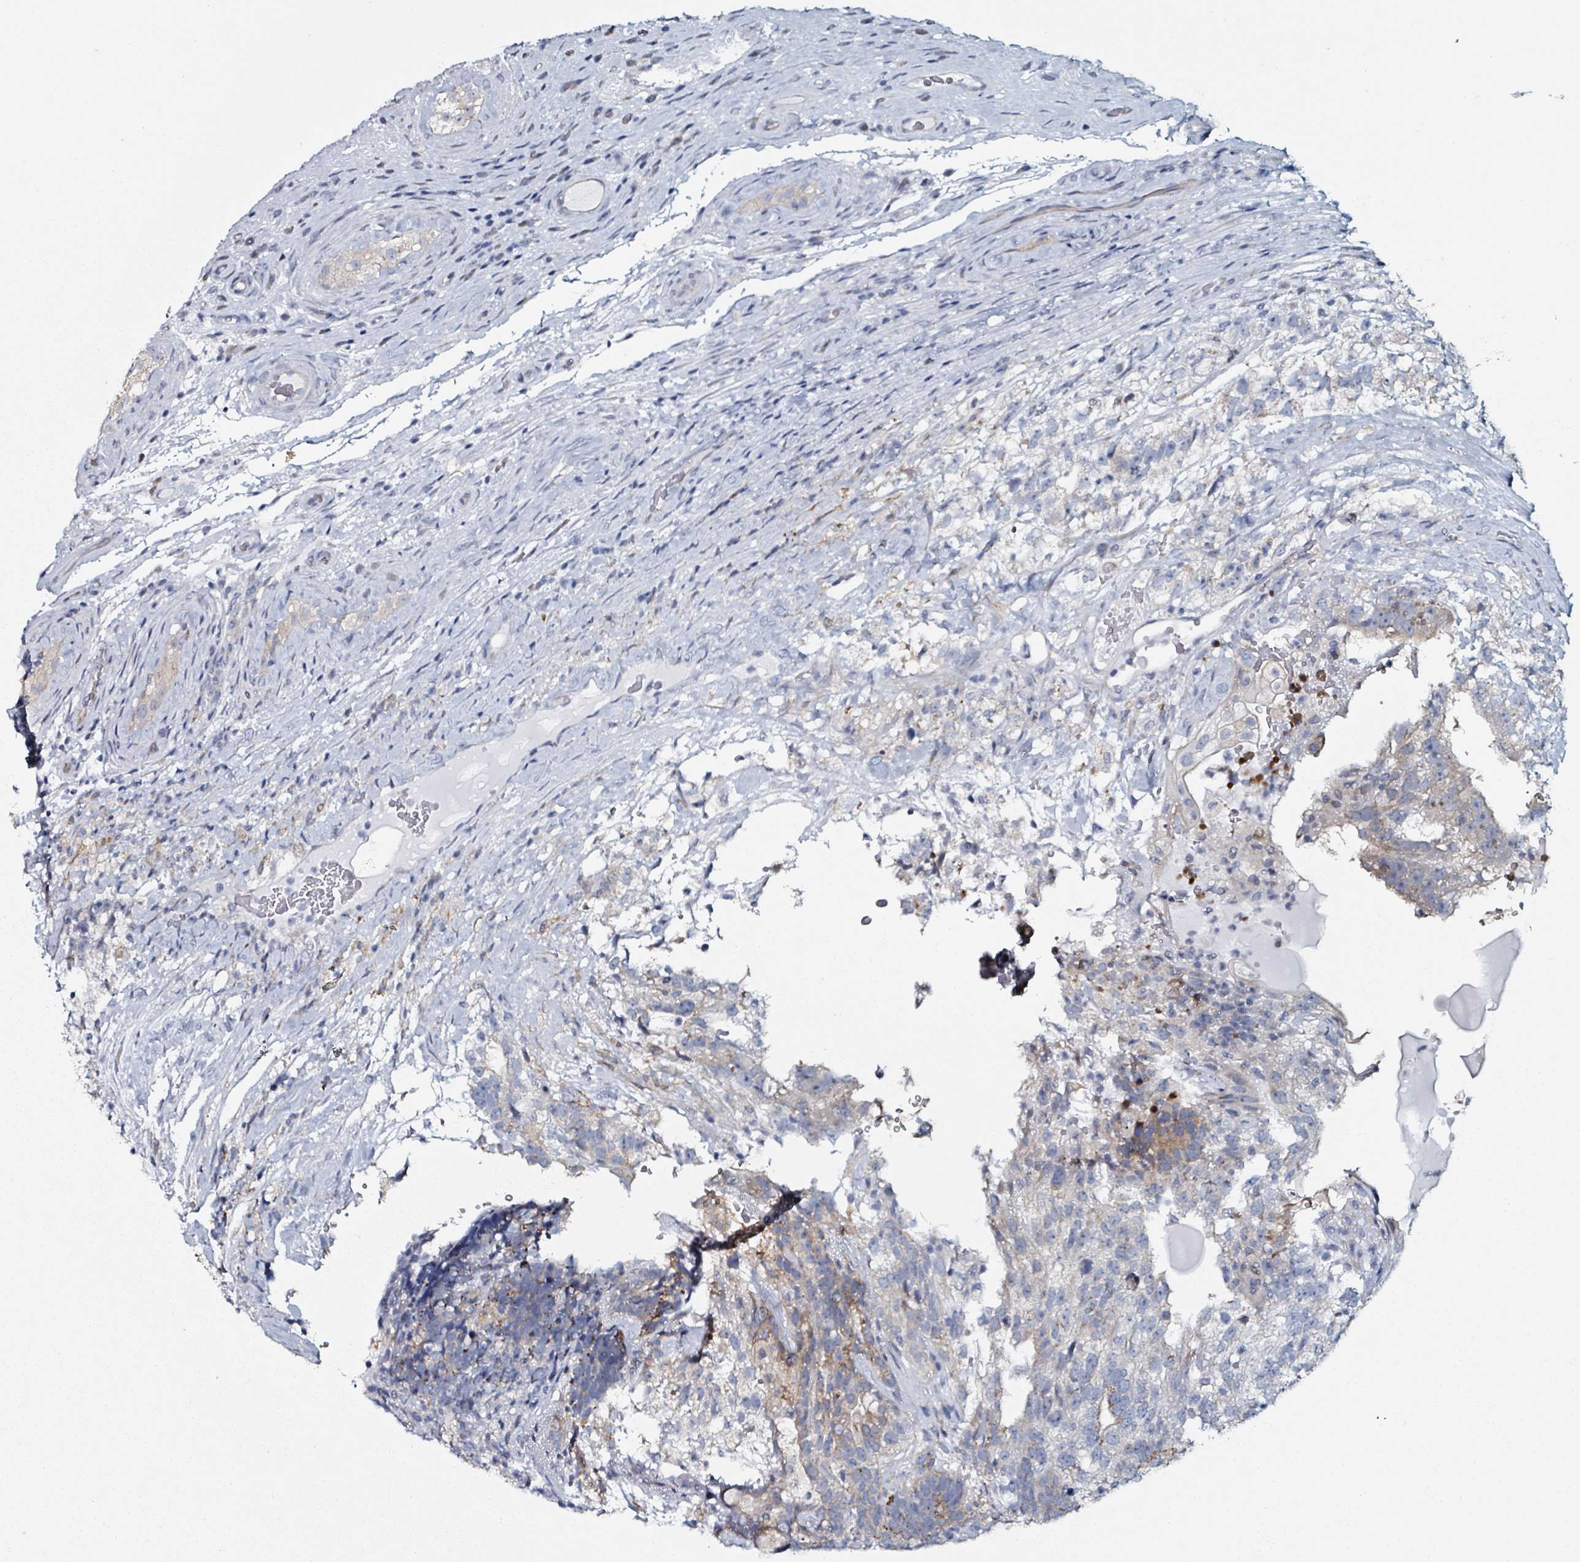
{"staining": {"intensity": "negative", "quantity": "none", "location": "none"}, "tissue": "testis cancer", "cell_type": "Tumor cells", "image_type": "cancer", "snomed": [{"axis": "morphology", "description": "Seminoma, NOS"}, {"axis": "morphology", "description": "Carcinoma, Embryonal, NOS"}, {"axis": "topography", "description": "Testis"}], "caption": "A high-resolution micrograph shows immunohistochemistry staining of testis embryonal carcinoma, which demonstrates no significant positivity in tumor cells.", "gene": "B3GAT3", "patient": {"sex": "male", "age": 41}}